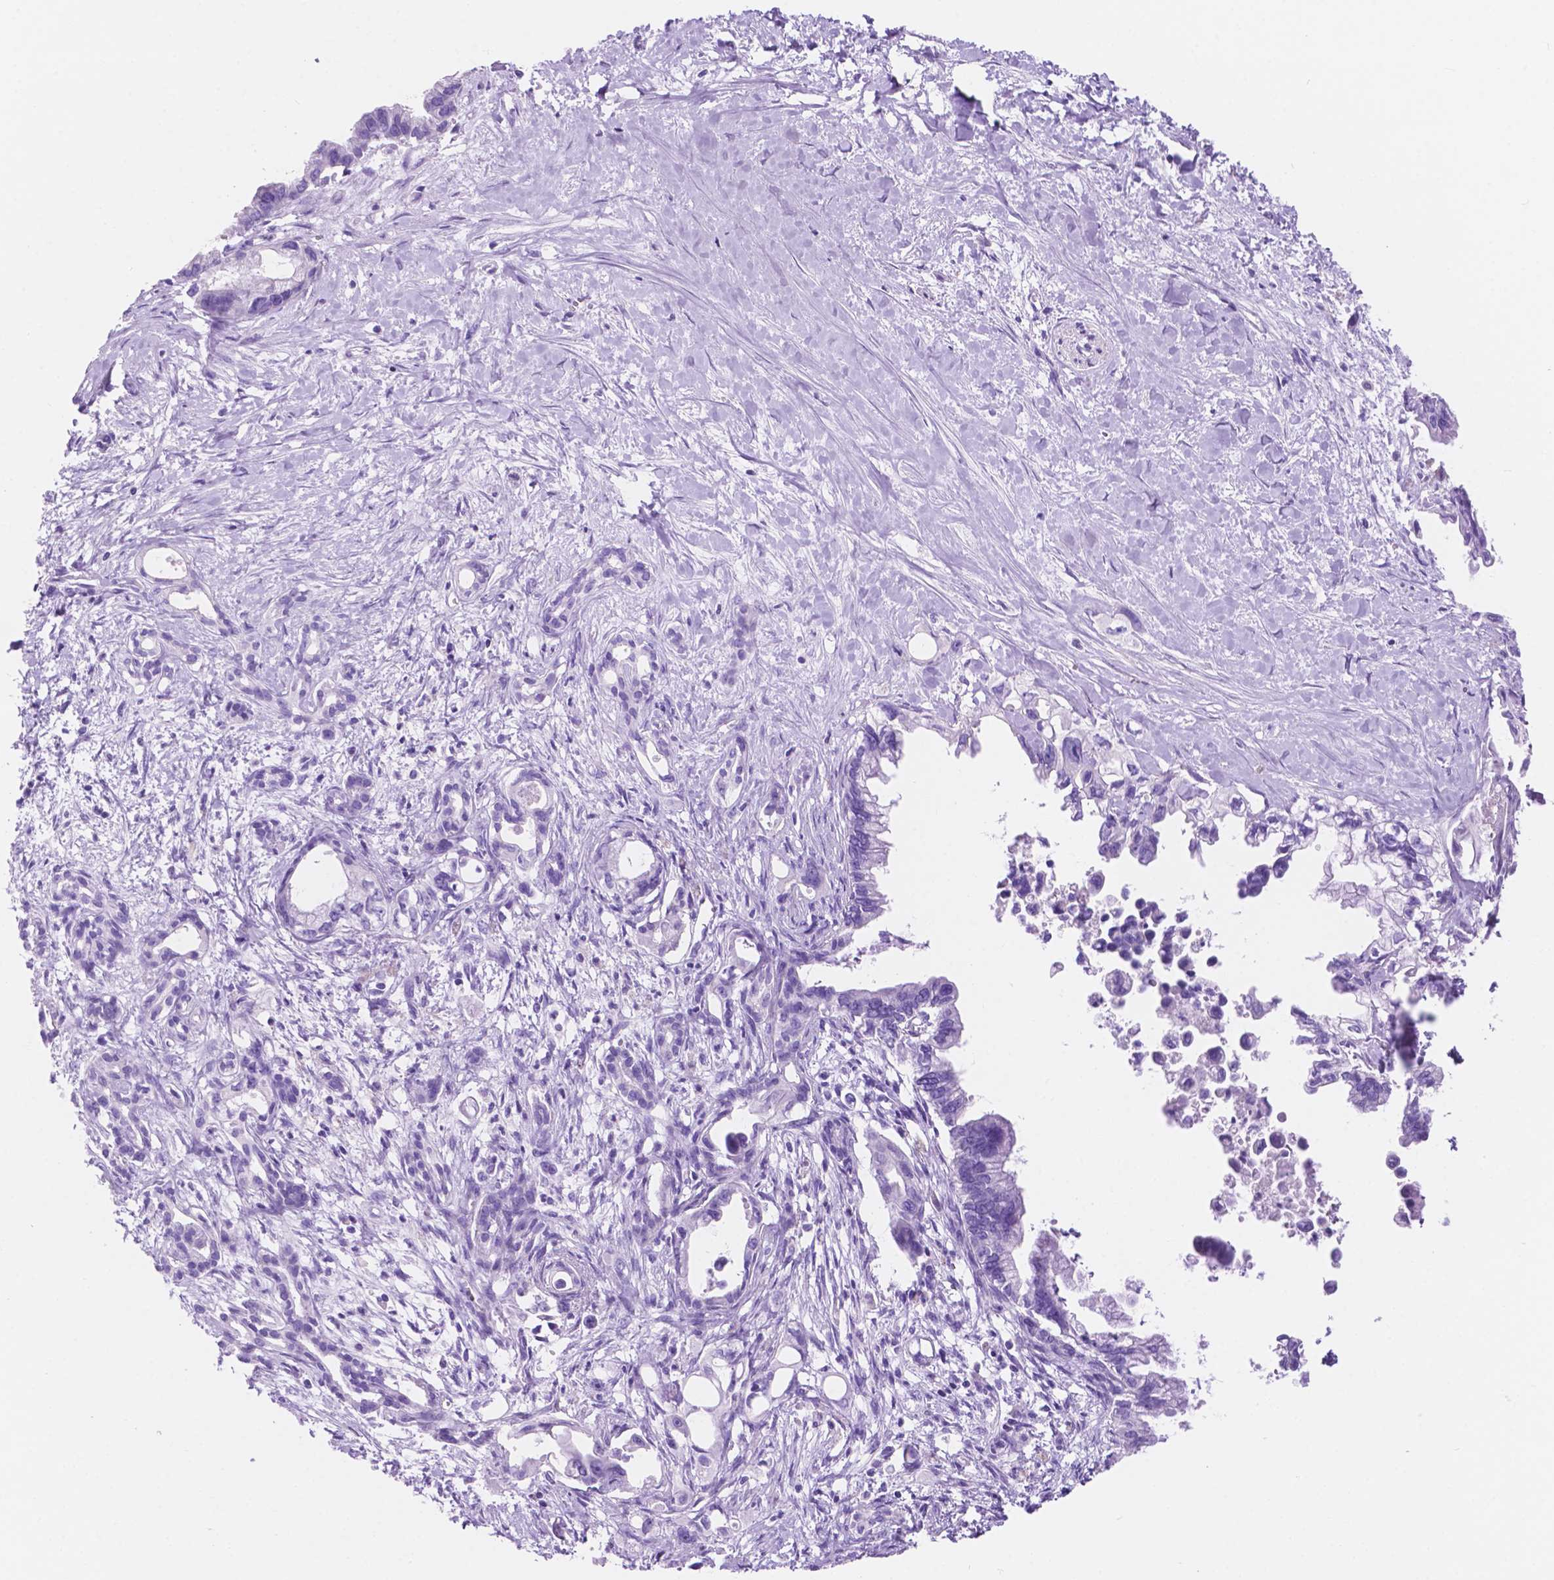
{"staining": {"intensity": "negative", "quantity": "none", "location": "none"}, "tissue": "pancreatic cancer", "cell_type": "Tumor cells", "image_type": "cancer", "snomed": [{"axis": "morphology", "description": "Adenocarcinoma, NOS"}, {"axis": "topography", "description": "Pancreas"}], "caption": "Pancreatic cancer (adenocarcinoma) stained for a protein using immunohistochemistry demonstrates no staining tumor cells.", "gene": "IGFN1", "patient": {"sex": "male", "age": 61}}